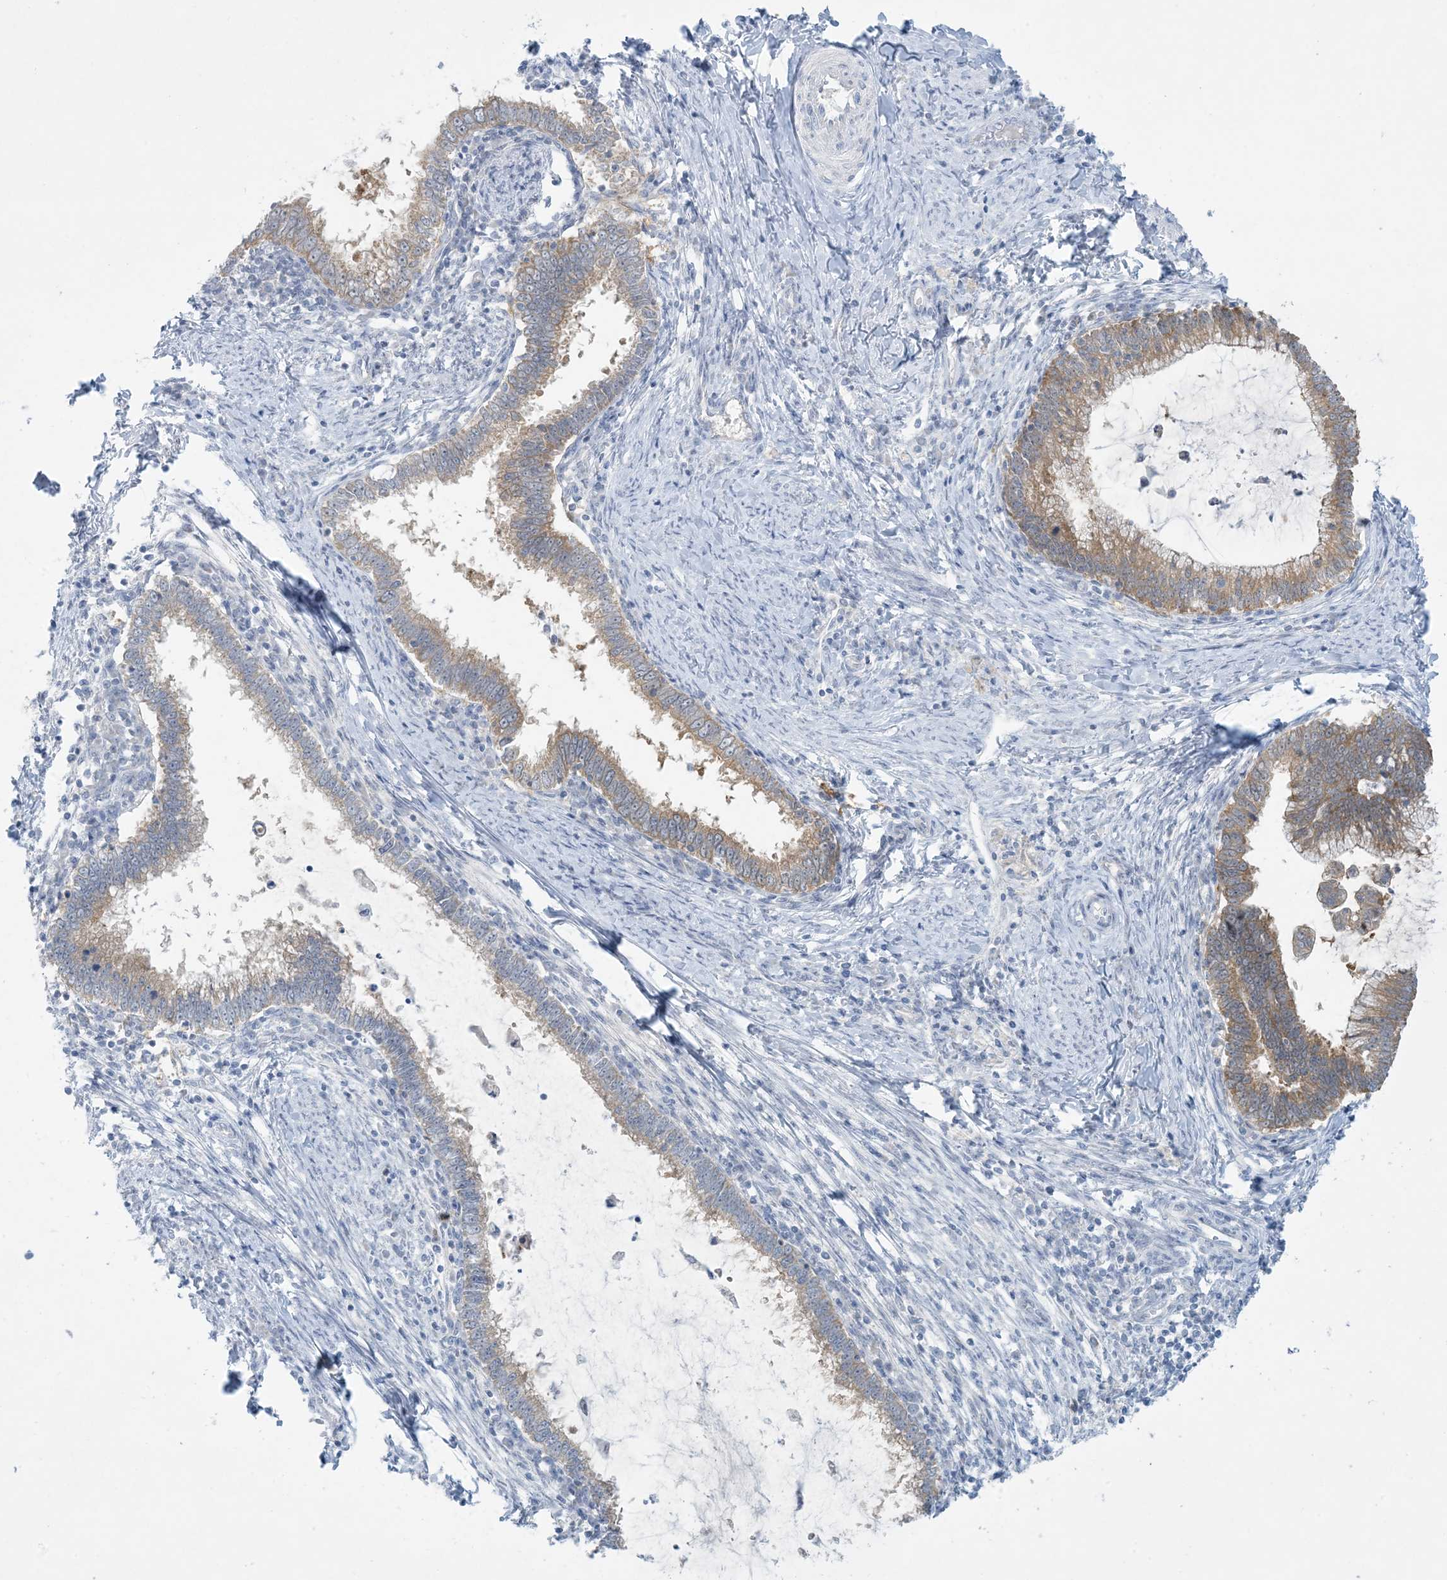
{"staining": {"intensity": "weak", "quantity": "25%-75%", "location": "cytoplasmic/membranous"}, "tissue": "cervical cancer", "cell_type": "Tumor cells", "image_type": "cancer", "snomed": [{"axis": "morphology", "description": "Adenocarcinoma, NOS"}, {"axis": "topography", "description": "Cervix"}], "caption": "An immunohistochemistry micrograph of tumor tissue is shown. Protein staining in brown highlights weak cytoplasmic/membranous positivity in cervical cancer within tumor cells.", "gene": "MRPS18A", "patient": {"sex": "female", "age": 36}}